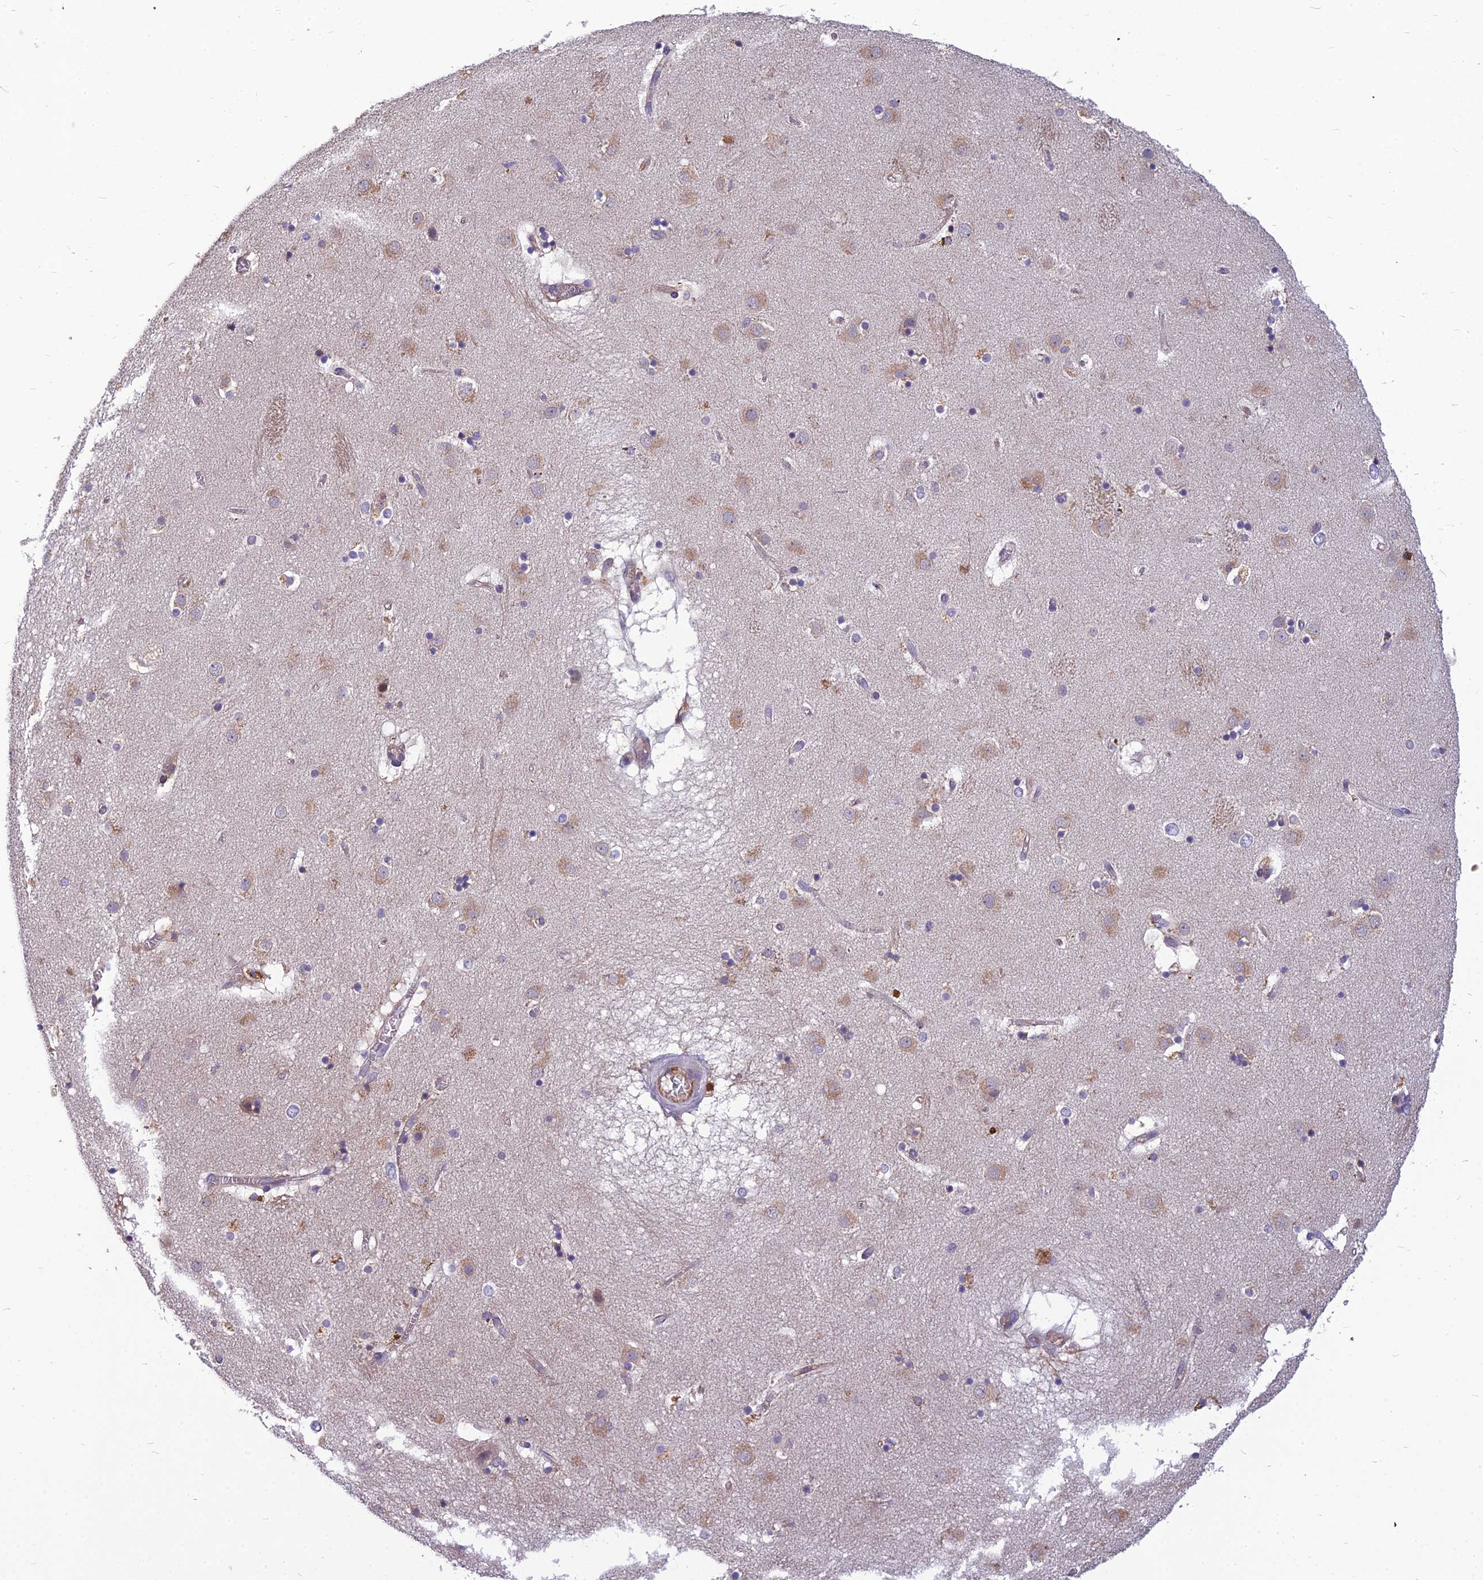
{"staining": {"intensity": "negative", "quantity": "none", "location": "none"}, "tissue": "caudate", "cell_type": "Glial cells", "image_type": "normal", "snomed": [{"axis": "morphology", "description": "Normal tissue, NOS"}, {"axis": "topography", "description": "Lateral ventricle wall"}], "caption": "Unremarkable caudate was stained to show a protein in brown. There is no significant expression in glial cells. (DAB immunohistochemistry (IHC) with hematoxylin counter stain).", "gene": "TSPAN15", "patient": {"sex": "male", "age": 70}}